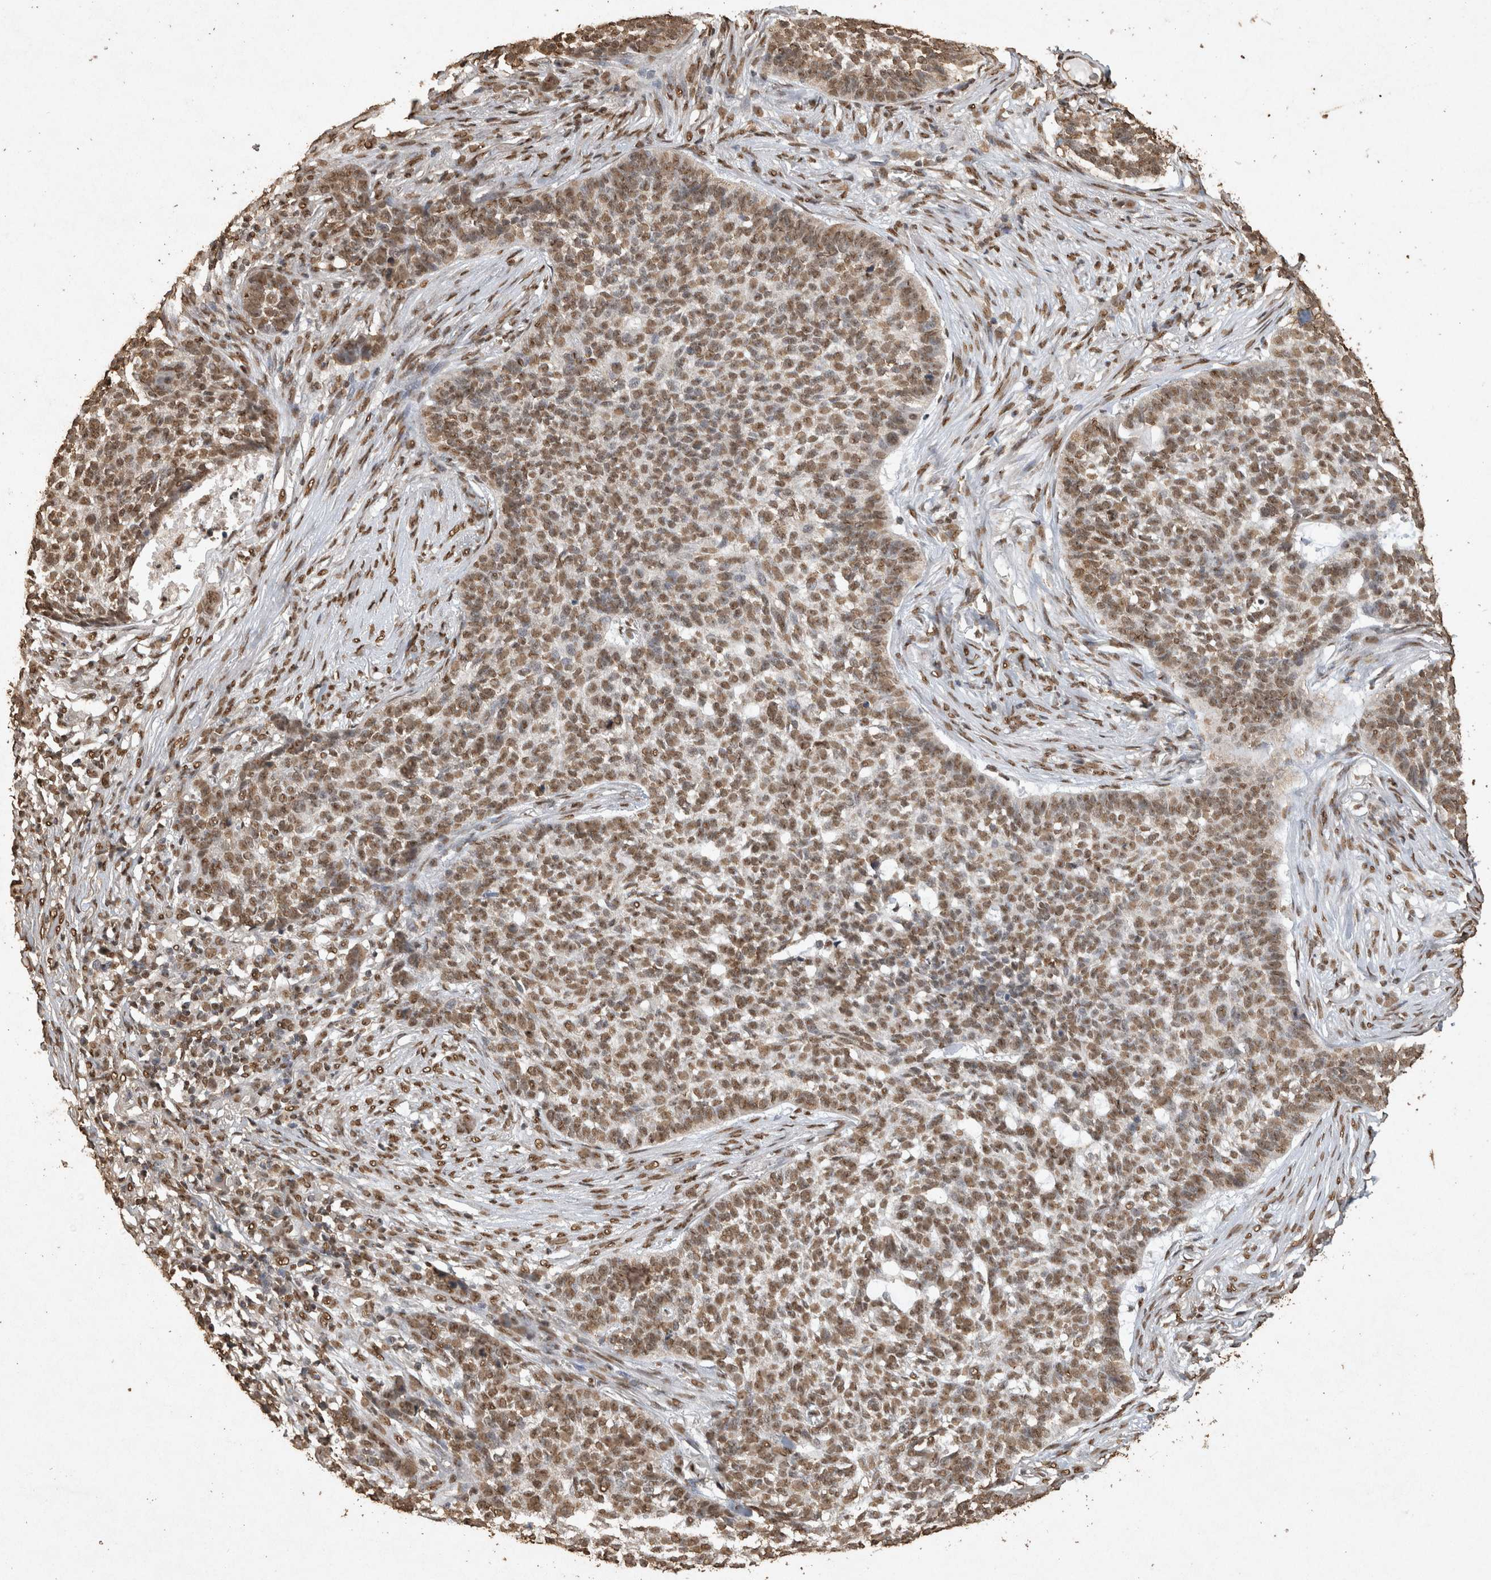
{"staining": {"intensity": "moderate", "quantity": ">75%", "location": "nuclear"}, "tissue": "skin cancer", "cell_type": "Tumor cells", "image_type": "cancer", "snomed": [{"axis": "morphology", "description": "Basal cell carcinoma"}, {"axis": "topography", "description": "Skin"}], "caption": "The immunohistochemical stain shows moderate nuclear expression in tumor cells of skin cancer (basal cell carcinoma) tissue.", "gene": "OAS2", "patient": {"sex": "male", "age": 85}}